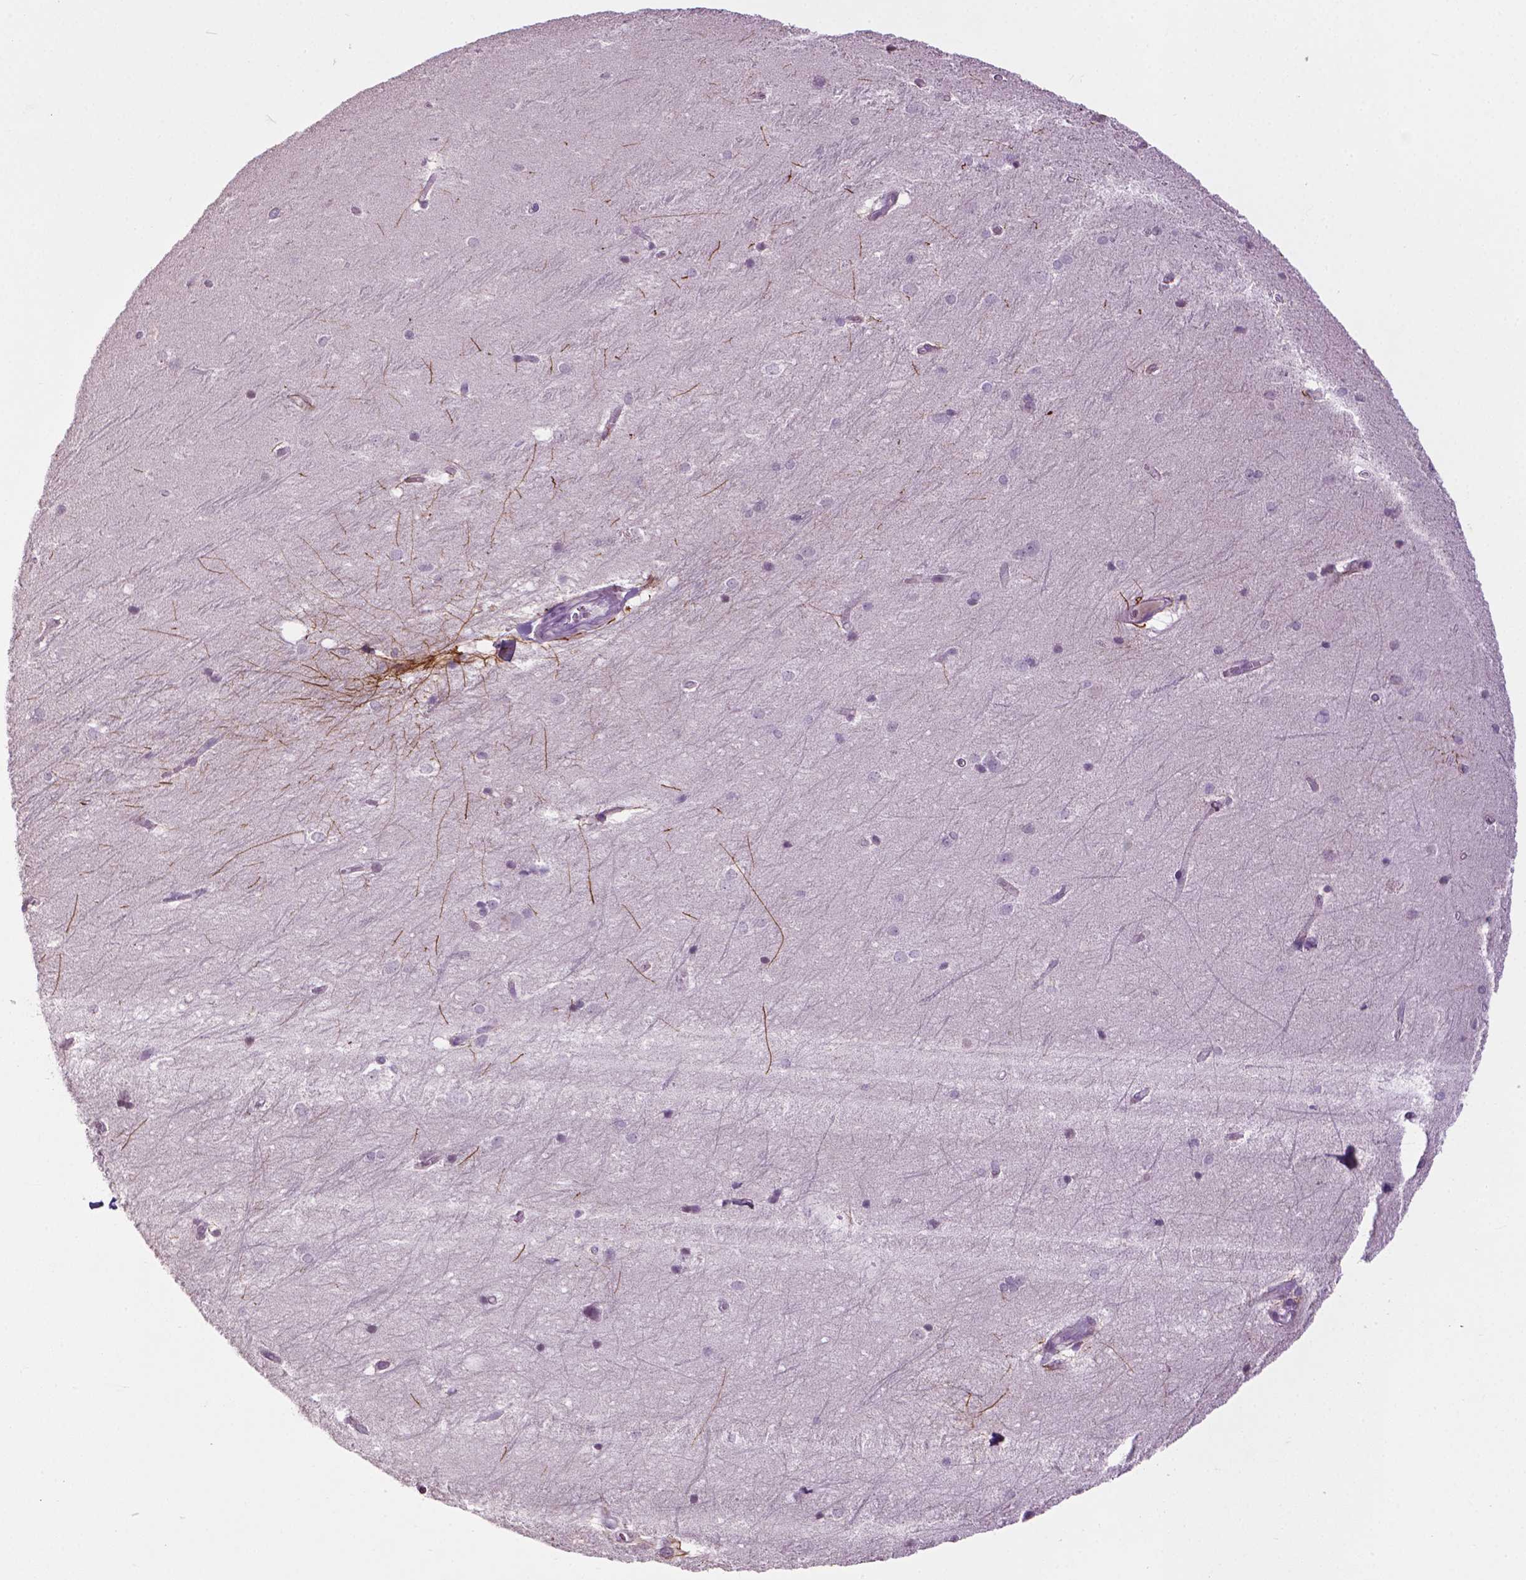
{"staining": {"intensity": "negative", "quantity": "none", "location": "none"}, "tissue": "hippocampus", "cell_type": "Glial cells", "image_type": "normal", "snomed": [{"axis": "morphology", "description": "Normal tissue, NOS"}, {"axis": "topography", "description": "Cerebral cortex"}, {"axis": "topography", "description": "Hippocampus"}], "caption": "High power microscopy image of an immunohistochemistry (IHC) micrograph of unremarkable hippocampus, revealing no significant staining in glial cells. (Immunohistochemistry (ihc), brightfield microscopy, high magnification).", "gene": "NTNG2", "patient": {"sex": "female", "age": 19}}